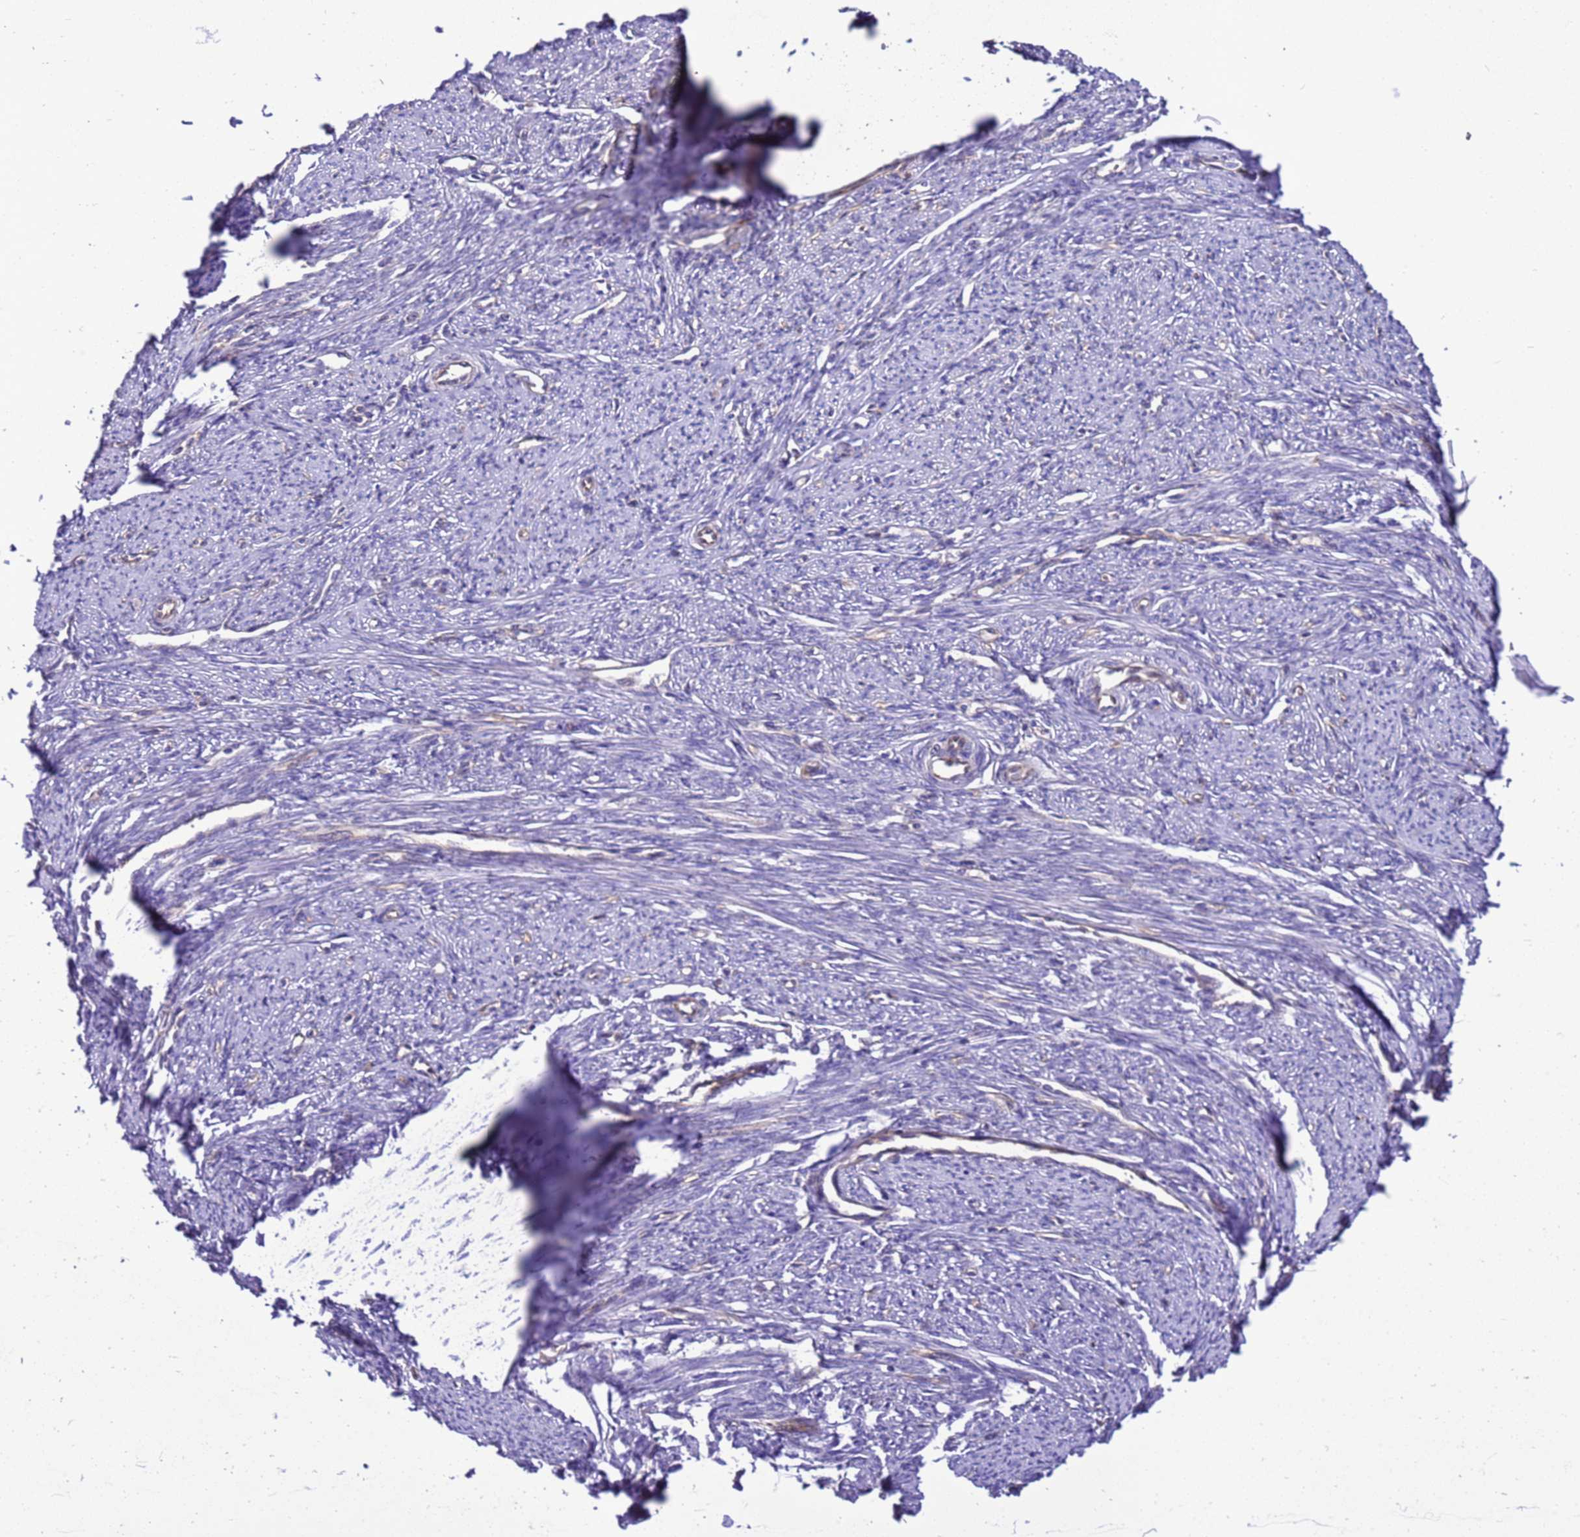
{"staining": {"intensity": "negative", "quantity": "none", "location": "none"}, "tissue": "smooth muscle", "cell_type": "Smooth muscle cells", "image_type": "normal", "snomed": [{"axis": "morphology", "description": "Normal tissue, NOS"}, {"axis": "topography", "description": "Smooth muscle"}, {"axis": "topography", "description": "Uterus"}], "caption": "DAB (3,3'-diaminobenzidine) immunohistochemical staining of normal smooth muscle shows no significant expression in smooth muscle cells.", "gene": "RABEP2", "patient": {"sex": "female", "age": 59}}